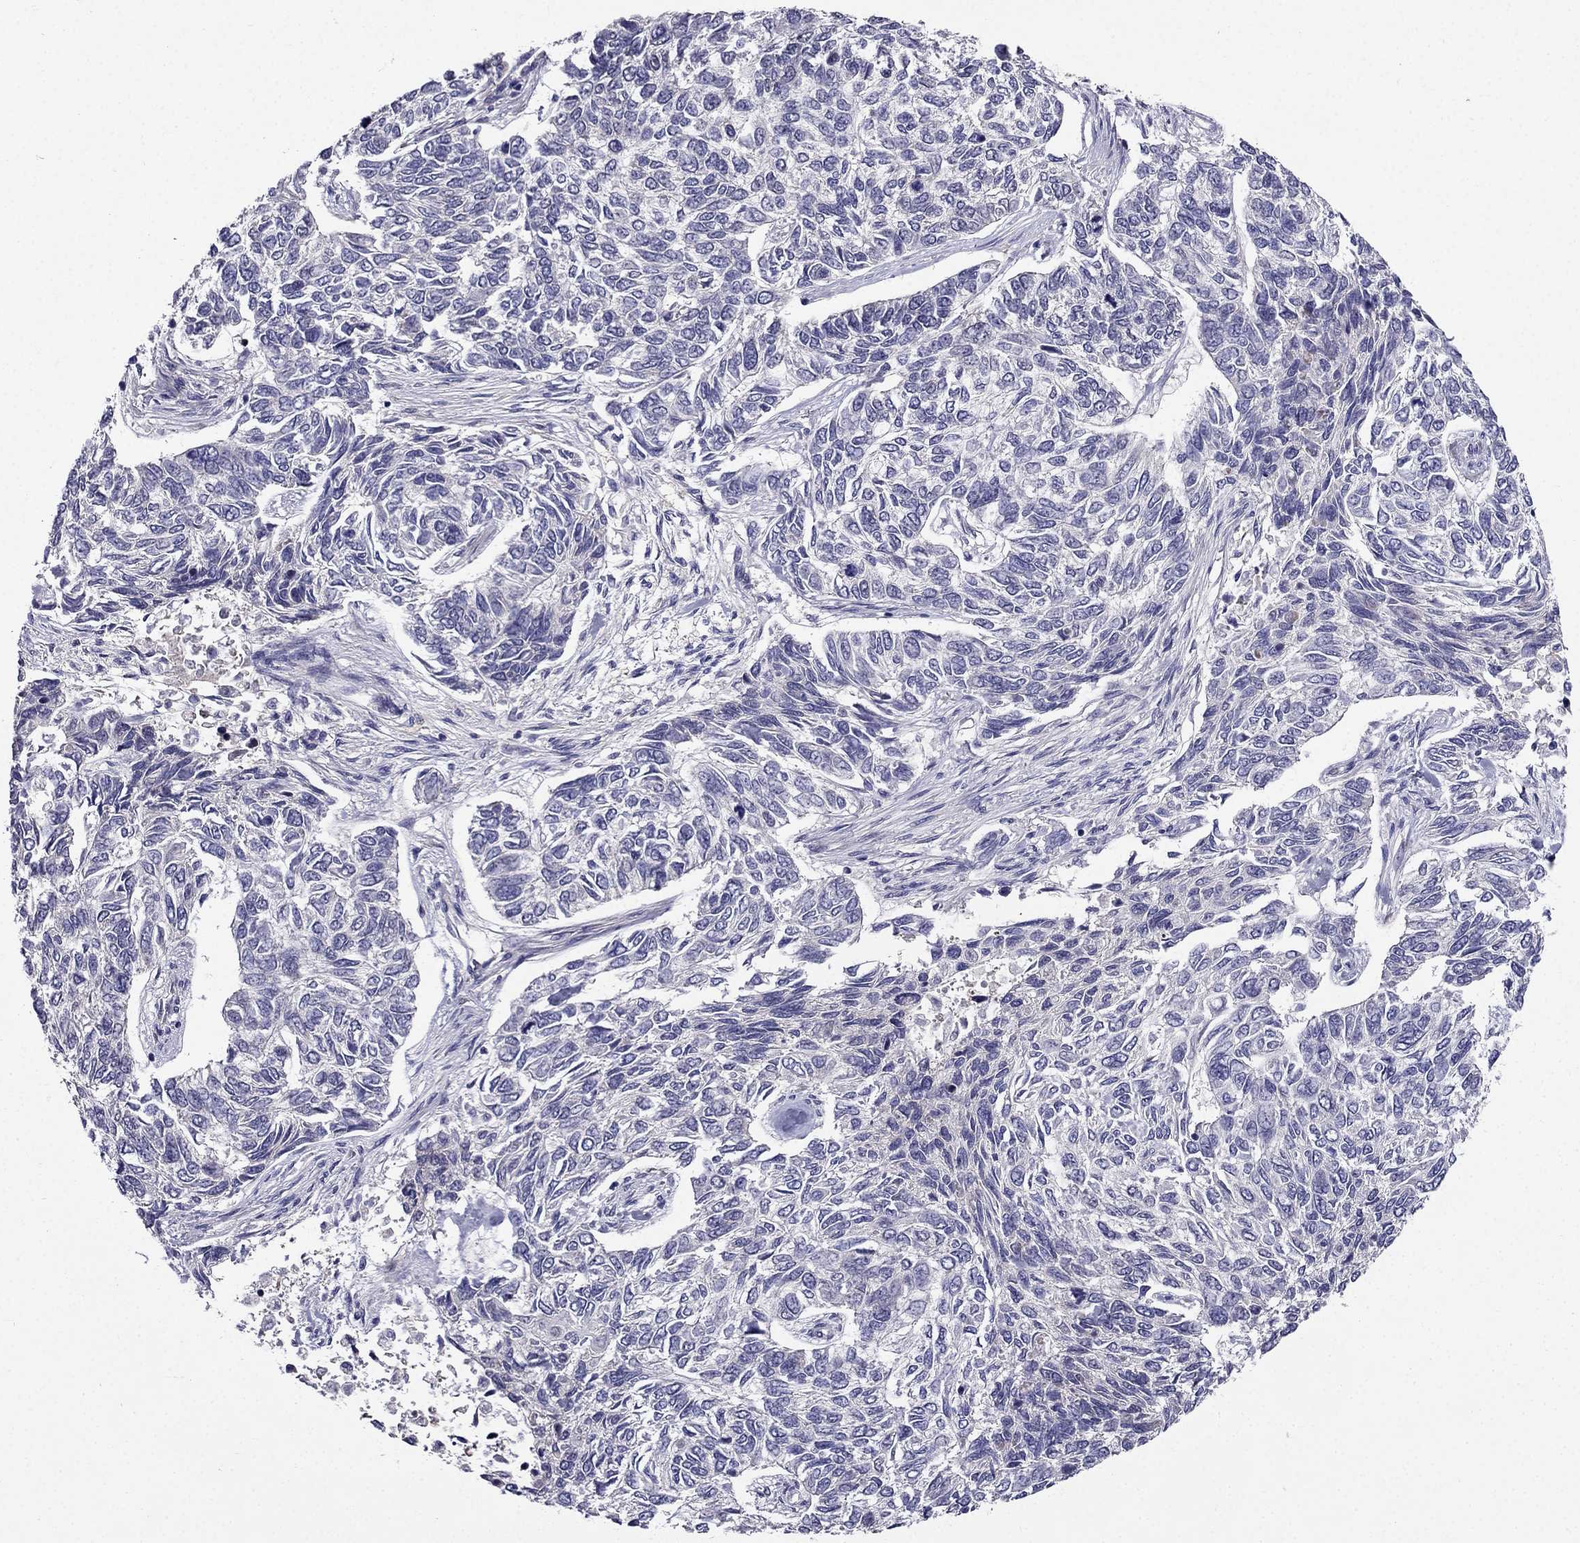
{"staining": {"intensity": "negative", "quantity": "none", "location": "none"}, "tissue": "skin cancer", "cell_type": "Tumor cells", "image_type": "cancer", "snomed": [{"axis": "morphology", "description": "Basal cell carcinoma"}, {"axis": "topography", "description": "Skin"}], "caption": "Skin cancer was stained to show a protein in brown. There is no significant staining in tumor cells.", "gene": "ARHGEF28", "patient": {"sex": "female", "age": 65}}